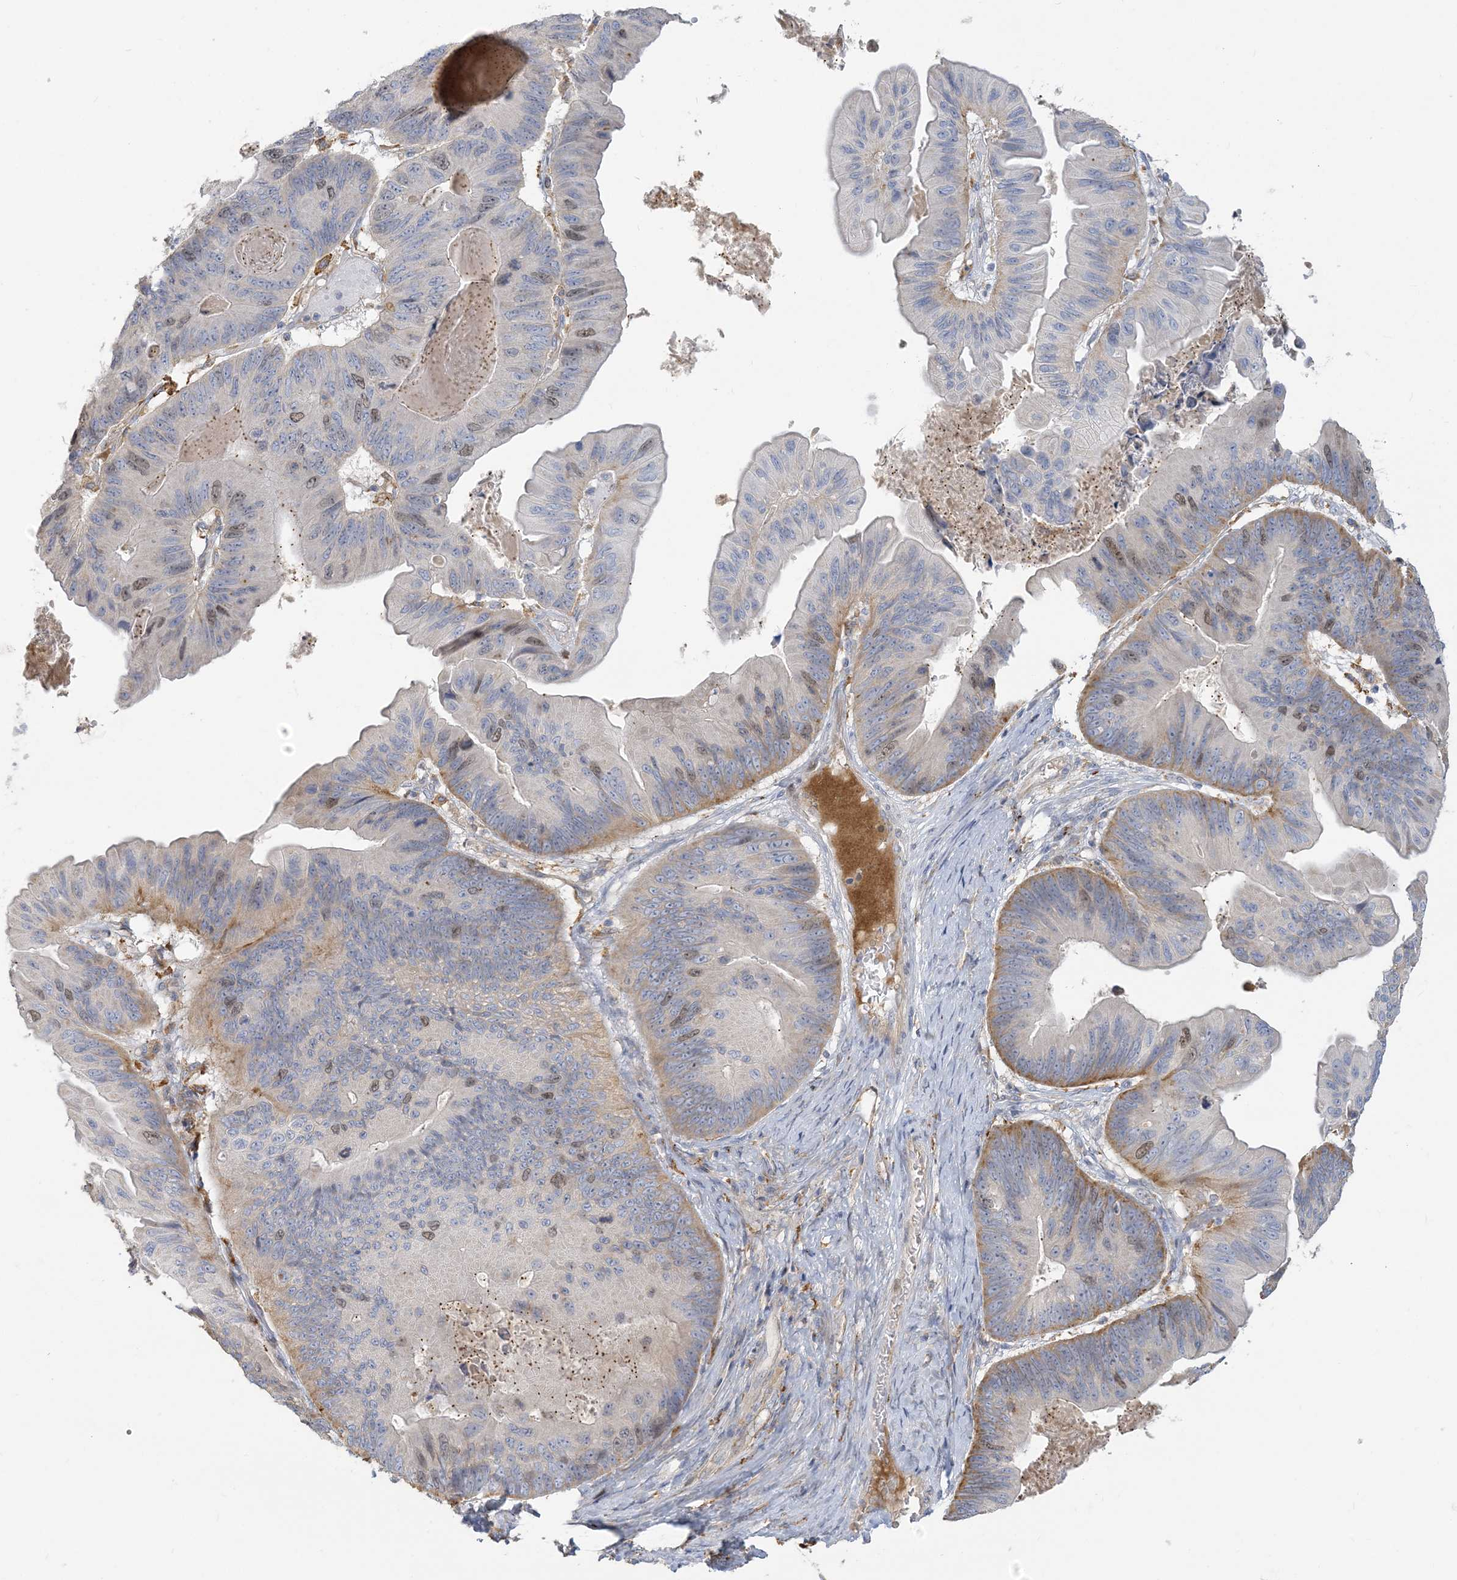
{"staining": {"intensity": "moderate", "quantity": "<25%", "location": "cytoplasmic/membranous,nuclear"}, "tissue": "ovarian cancer", "cell_type": "Tumor cells", "image_type": "cancer", "snomed": [{"axis": "morphology", "description": "Cystadenocarcinoma, mucinous, NOS"}, {"axis": "topography", "description": "Ovary"}], "caption": "An IHC micrograph of tumor tissue is shown. Protein staining in brown shows moderate cytoplasmic/membranous and nuclear positivity in ovarian cancer (mucinous cystadenocarcinoma) within tumor cells.", "gene": "PEAR1", "patient": {"sex": "female", "age": 61}}